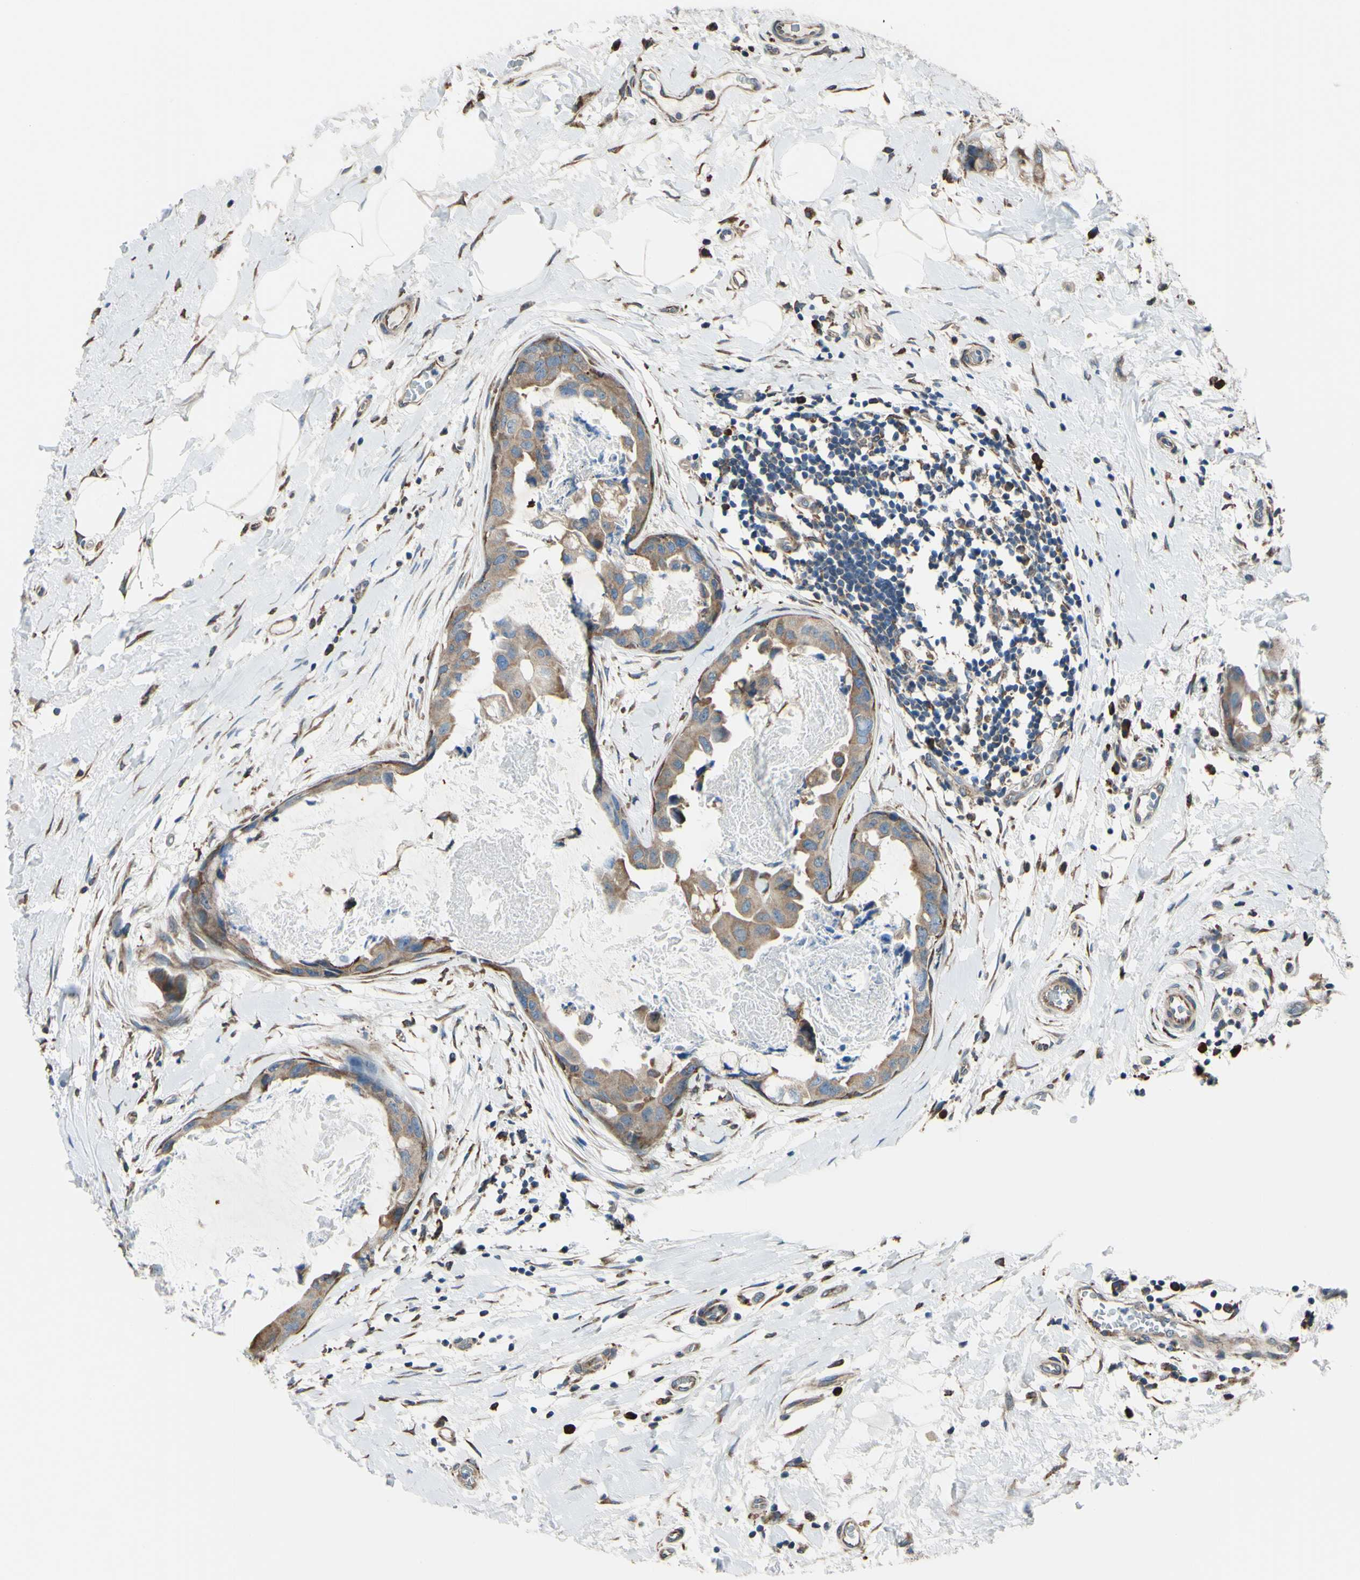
{"staining": {"intensity": "moderate", "quantity": ">75%", "location": "cytoplasmic/membranous"}, "tissue": "breast cancer", "cell_type": "Tumor cells", "image_type": "cancer", "snomed": [{"axis": "morphology", "description": "Duct carcinoma"}, {"axis": "topography", "description": "Breast"}], "caption": "The immunohistochemical stain shows moderate cytoplasmic/membranous expression in tumor cells of infiltrating ductal carcinoma (breast) tissue. (brown staining indicates protein expression, while blue staining denotes nuclei).", "gene": "BMF", "patient": {"sex": "female", "age": 40}}